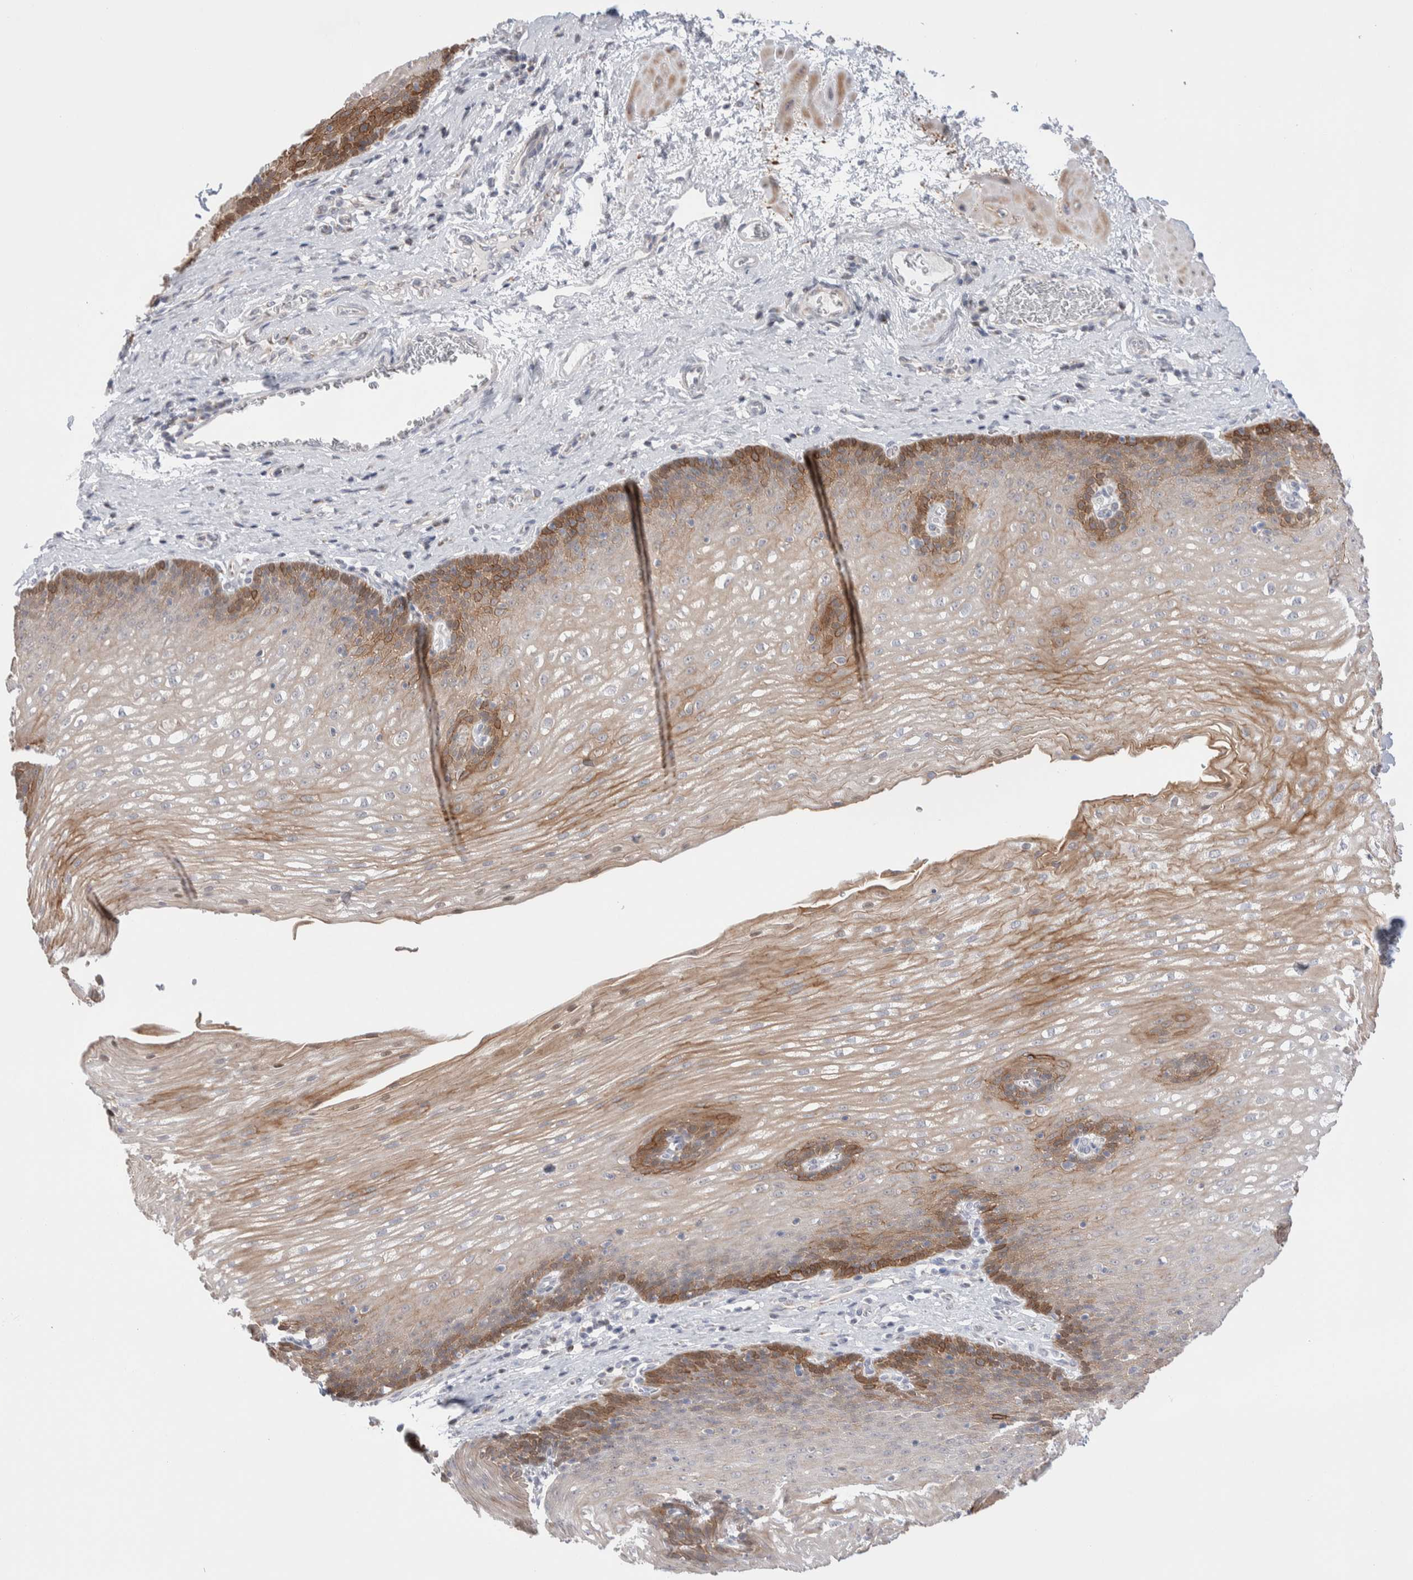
{"staining": {"intensity": "moderate", "quantity": ">75%", "location": "cytoplasmic/membranous"}, "tissue": "esophagus", "cell_type": "Squamous epithelial cells", "image_type": "normal", "snomed": [{"axis": "morphology", "description": "Normal tissue, NOS"}, {"axis": "topography", "description": "Esophagus"}], "caption": "Esophagus stained for a protein (brown) exhibits moderate cytoplasmic/membranous positive positivity in about >75% of squamous epithelial cells.", "gene": "C1orf112", "patient": {"sex": "male", "age": 48}}